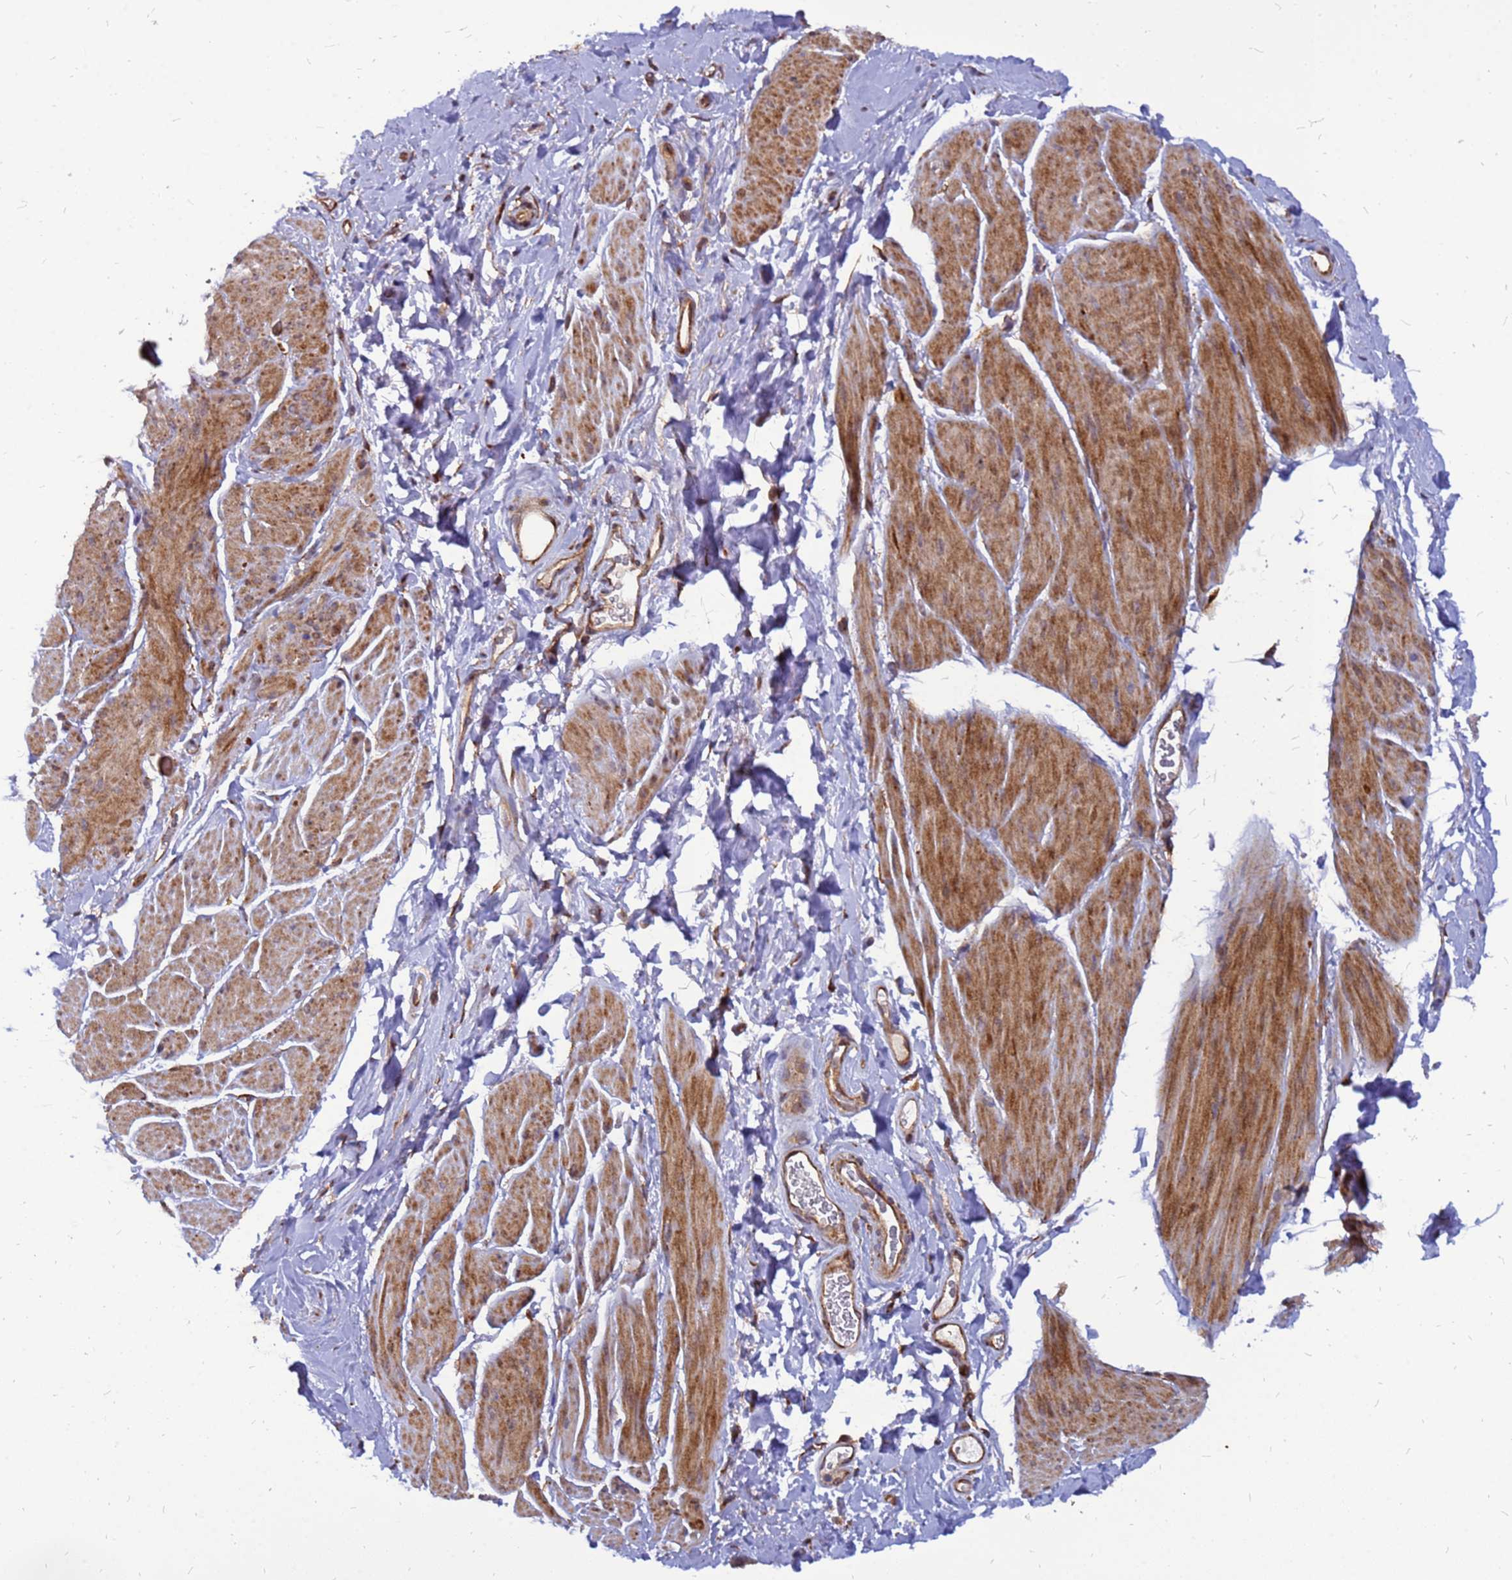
{"staining": {"intensity": "moderate", "quantity": ">75%", "location": "cytoplasmic/membranous"}, "tissue": "smooth muscle", "cell_type": "Smooth muscle cells", "image_type": "normal", "snomed": [{"axis": "morphology", "description": "Normal tissue, NOS"}, {"axis": "topography", "description": "Smooth muscle"}, {"axis": "topography", "description": "Peripheral nerve tissue"}], "caption": "High-magnification brightfield microscopy of normal smooth muscle stained with DAB (brown) and counterstained with hematoxylin (blue). smooth muscle cells exhibit moderate cytoplasmic/membranous staining is present in about>75% of cells.", "gene": "RPL8", "patient": {"sex": "male", "age": 69}}